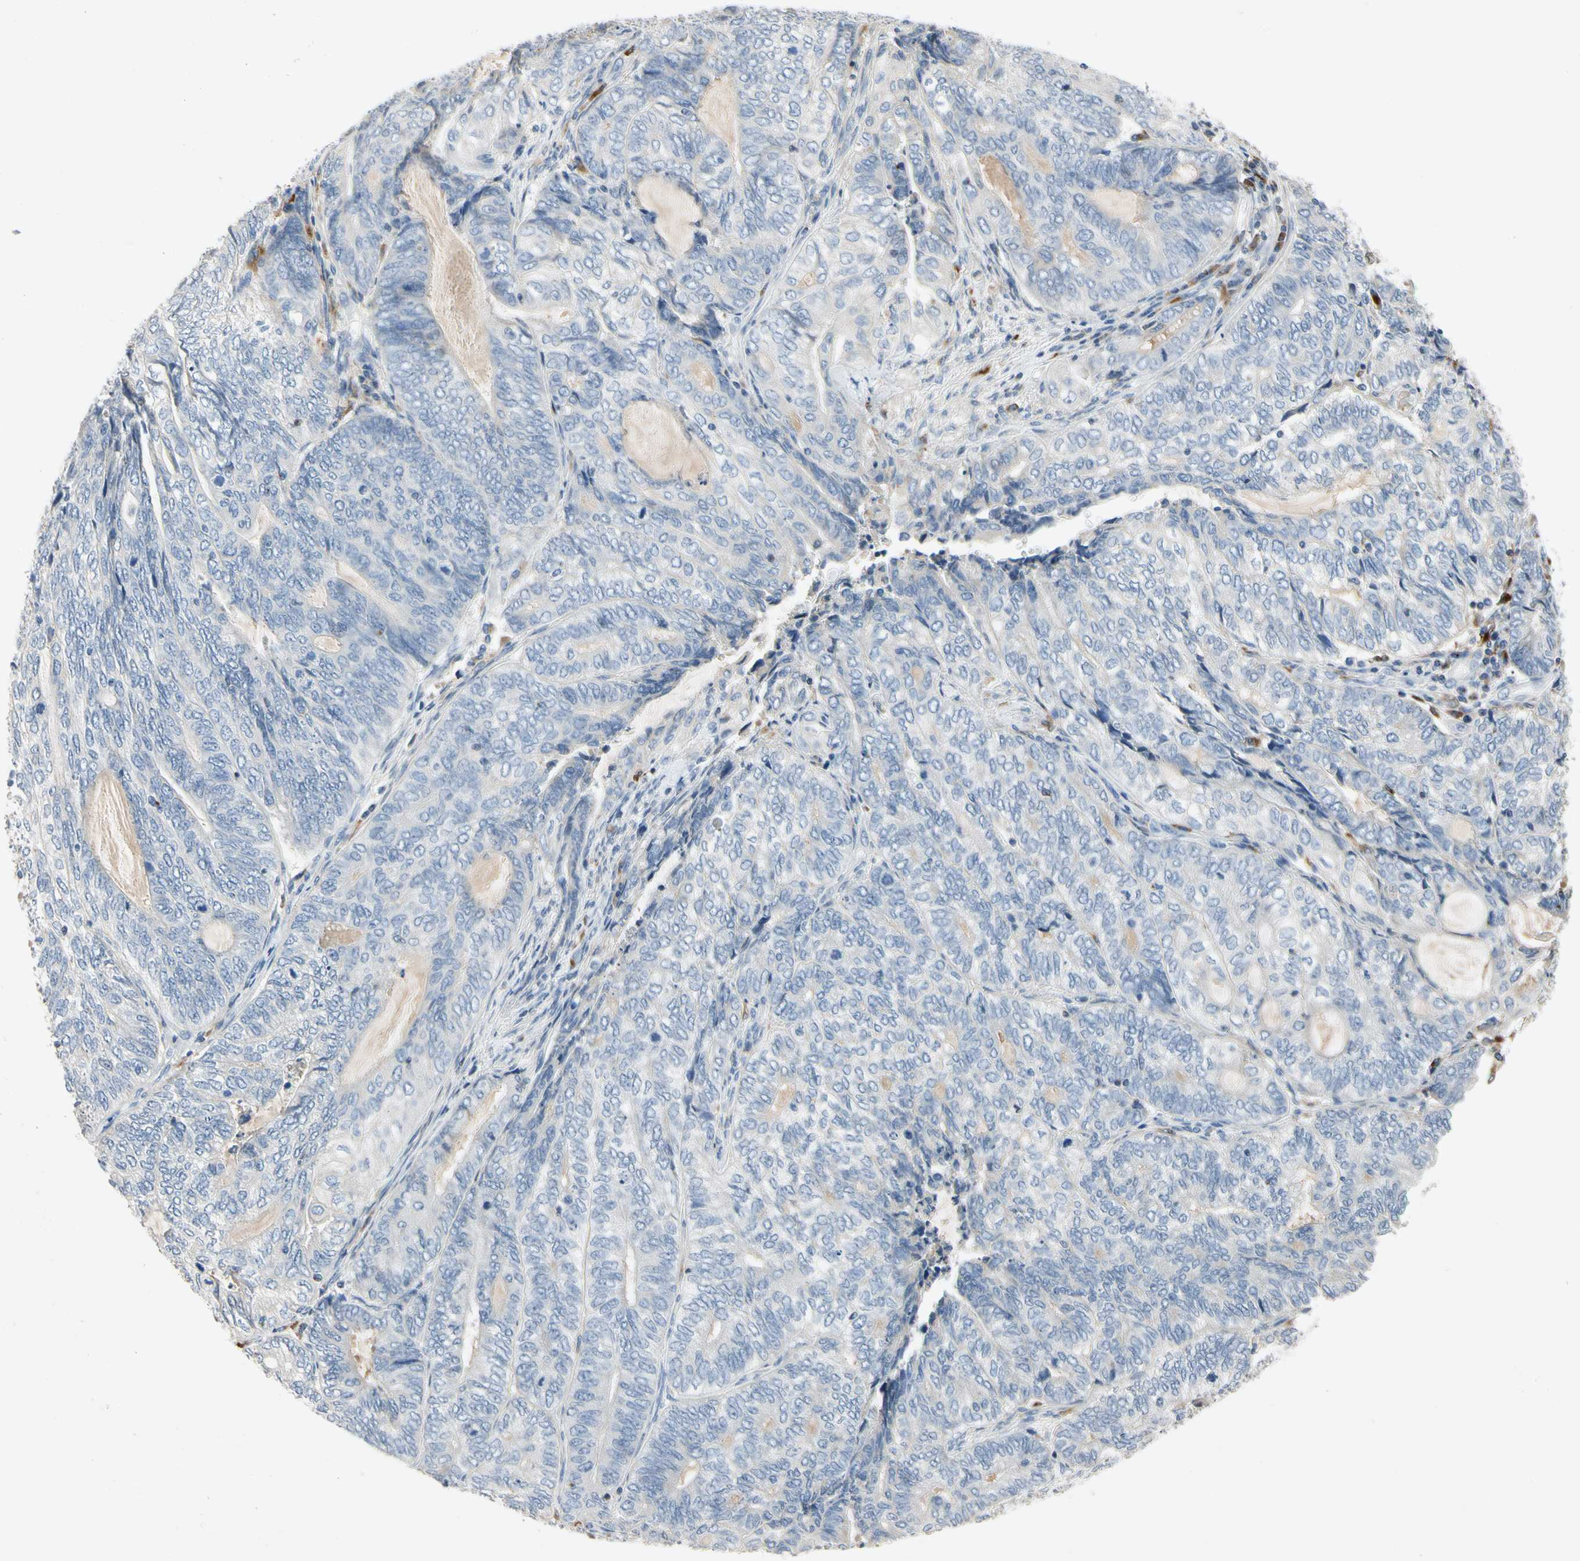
{"staining": {"intensity": "negative", "quantity": "none", "location": "none"}, "tissue": "endometrial cancer", "cell_type": "Tumor cells", "image_type": "cancer", "snomed": [{"axis": "morphology", "description": "Adenocarcinoma, NOS"}, {"axis": "topography", "description": "Uterus"}, {"axis": "topography", "description": "Endometrium"}], "caption": "The image exhibits no staining of tumor cells in adenocarcinoma (endometrial).", "gene": "ADA2", "patient": {"sex": "female", "age": 70}}